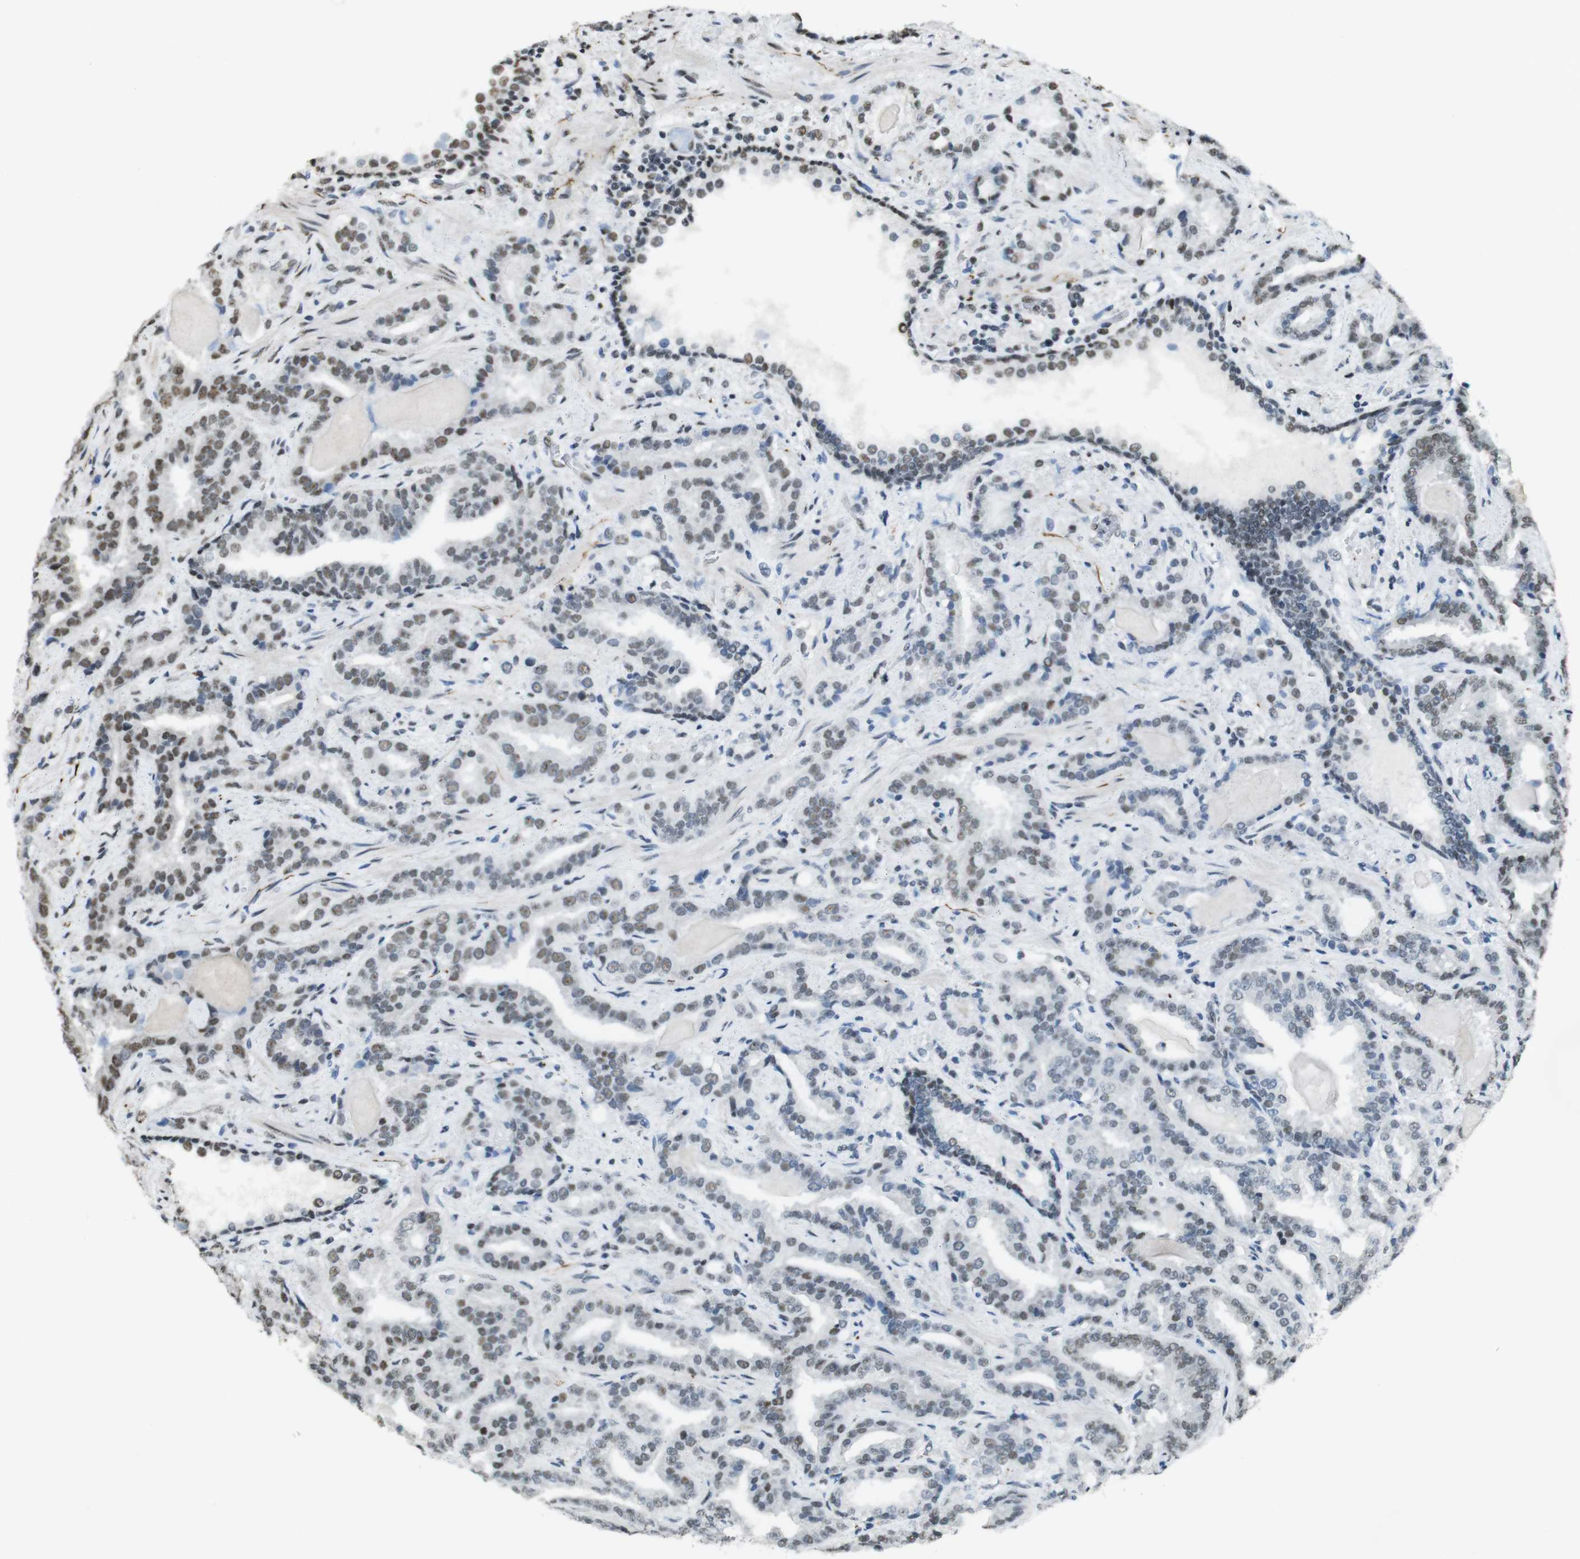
{"staining": {"intensity": "moderate", "quantity": "<25%", "location": "nuclear"}, "tissue": "prostate cancer", "cell_type": "Tumor cells", "image_type": "cancer", "snomed": [{"axis": "morphology", "description": "Adenocarcinoma, Low grade"}, {"axis": "topography", "description": "Prostate"}], "caption": "Low-grade adenocarcinoma (prostate) tissue displays moderate nuclear expression in approximately <25% of tumor cells, visualized by immunohistochemistry.", "gene": "CSNK2B", "patient": {"sex": "male", "age": 60}}